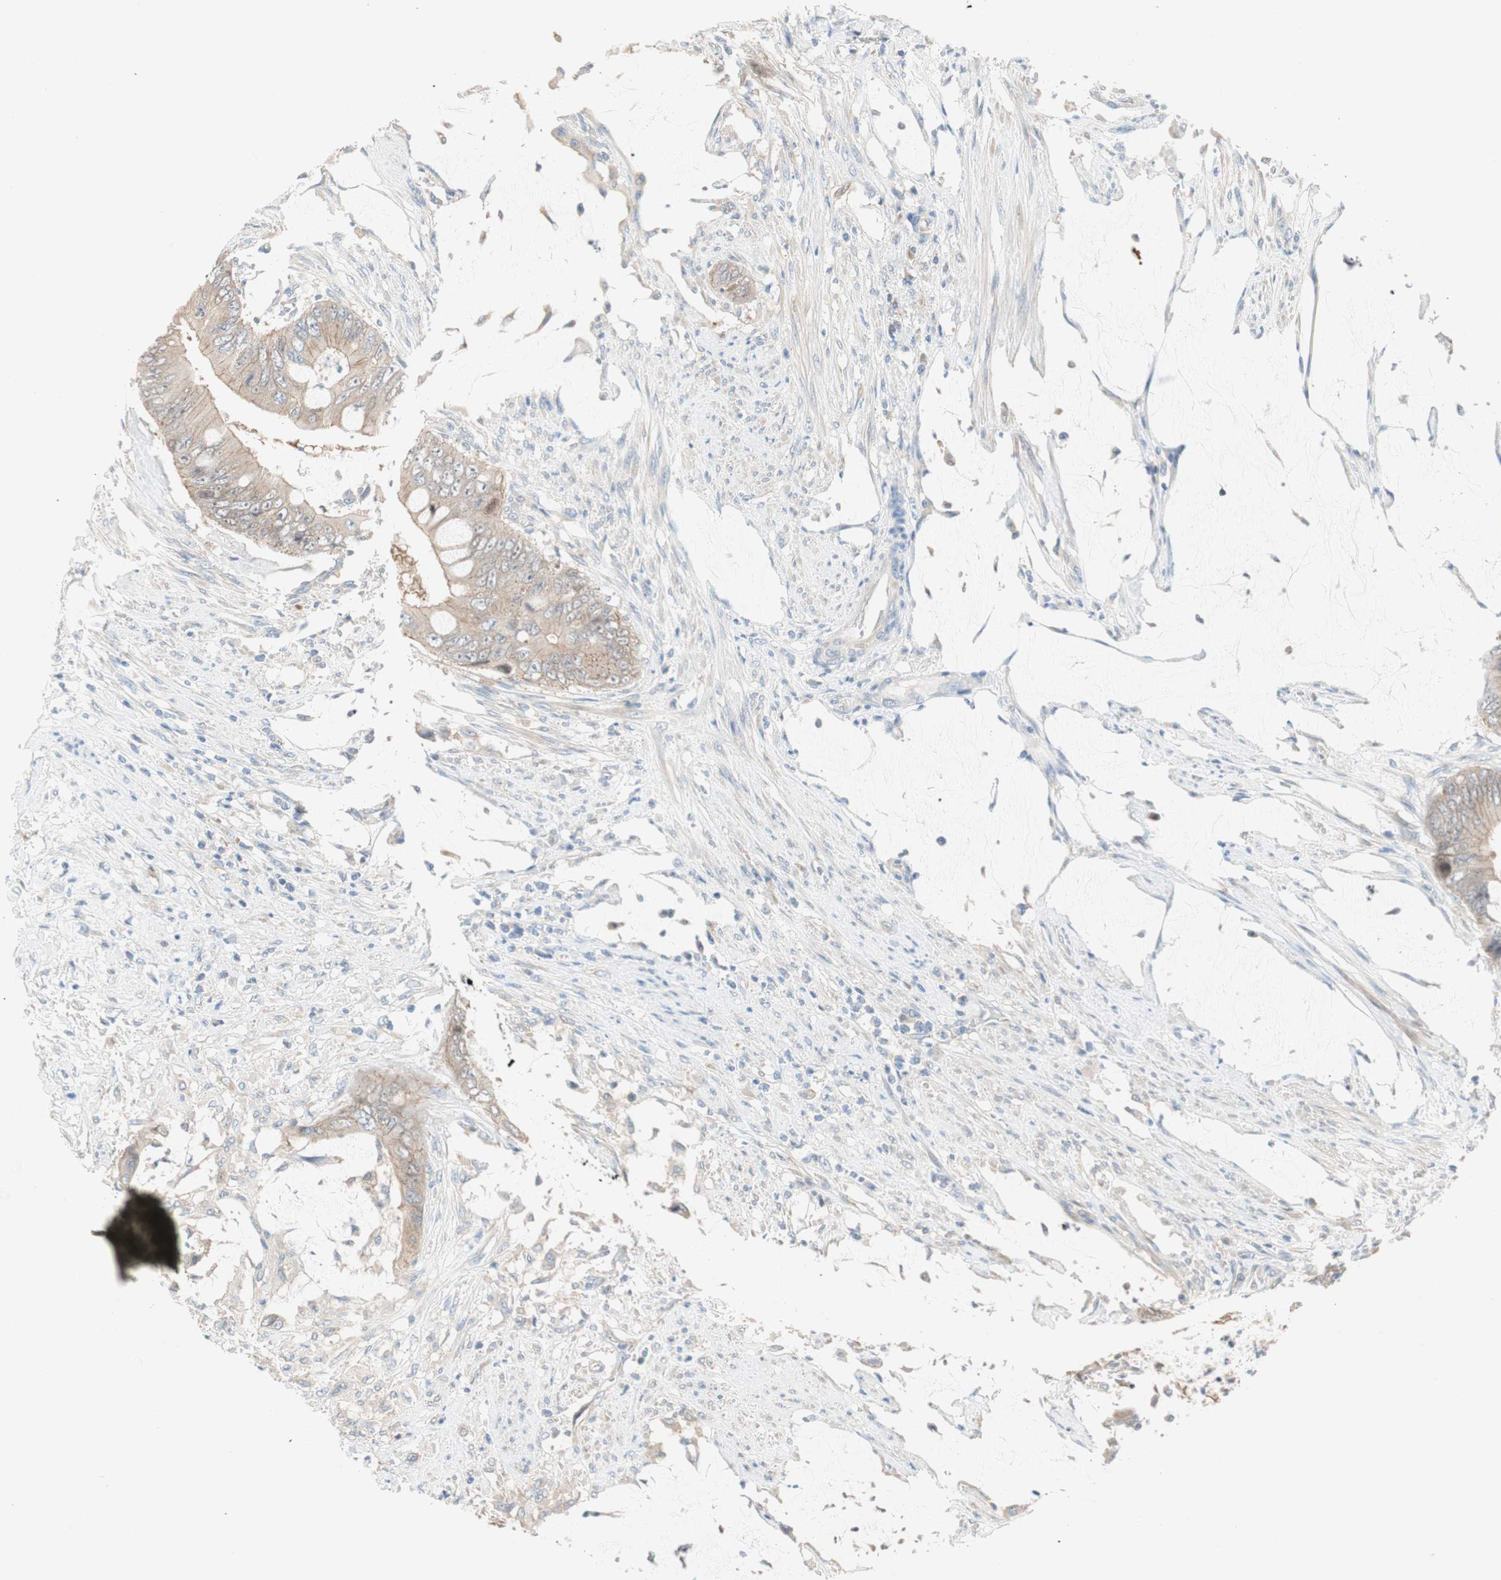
{"staining": {"intensity": "weak", "quantity": ">75%", "location": "cytoplasmic/membranous"}, "tissue": "colorectal cancer", "cell_type": "Tumor cells", "image_type": "cancer", "snomed": [{"axis": "morphology", "description": "Adenocarcinoma, NOS"}, {"axis": "topography", "description": "Rectum"}], "caption": "About >75% of tumor cells in colorectal cancer display weak cytoplasmic/membranous protein staining as visualized by brown immunohistochemical staining.", "gene": "GLUL", "patient": {"sex": "female", "age": 77}}